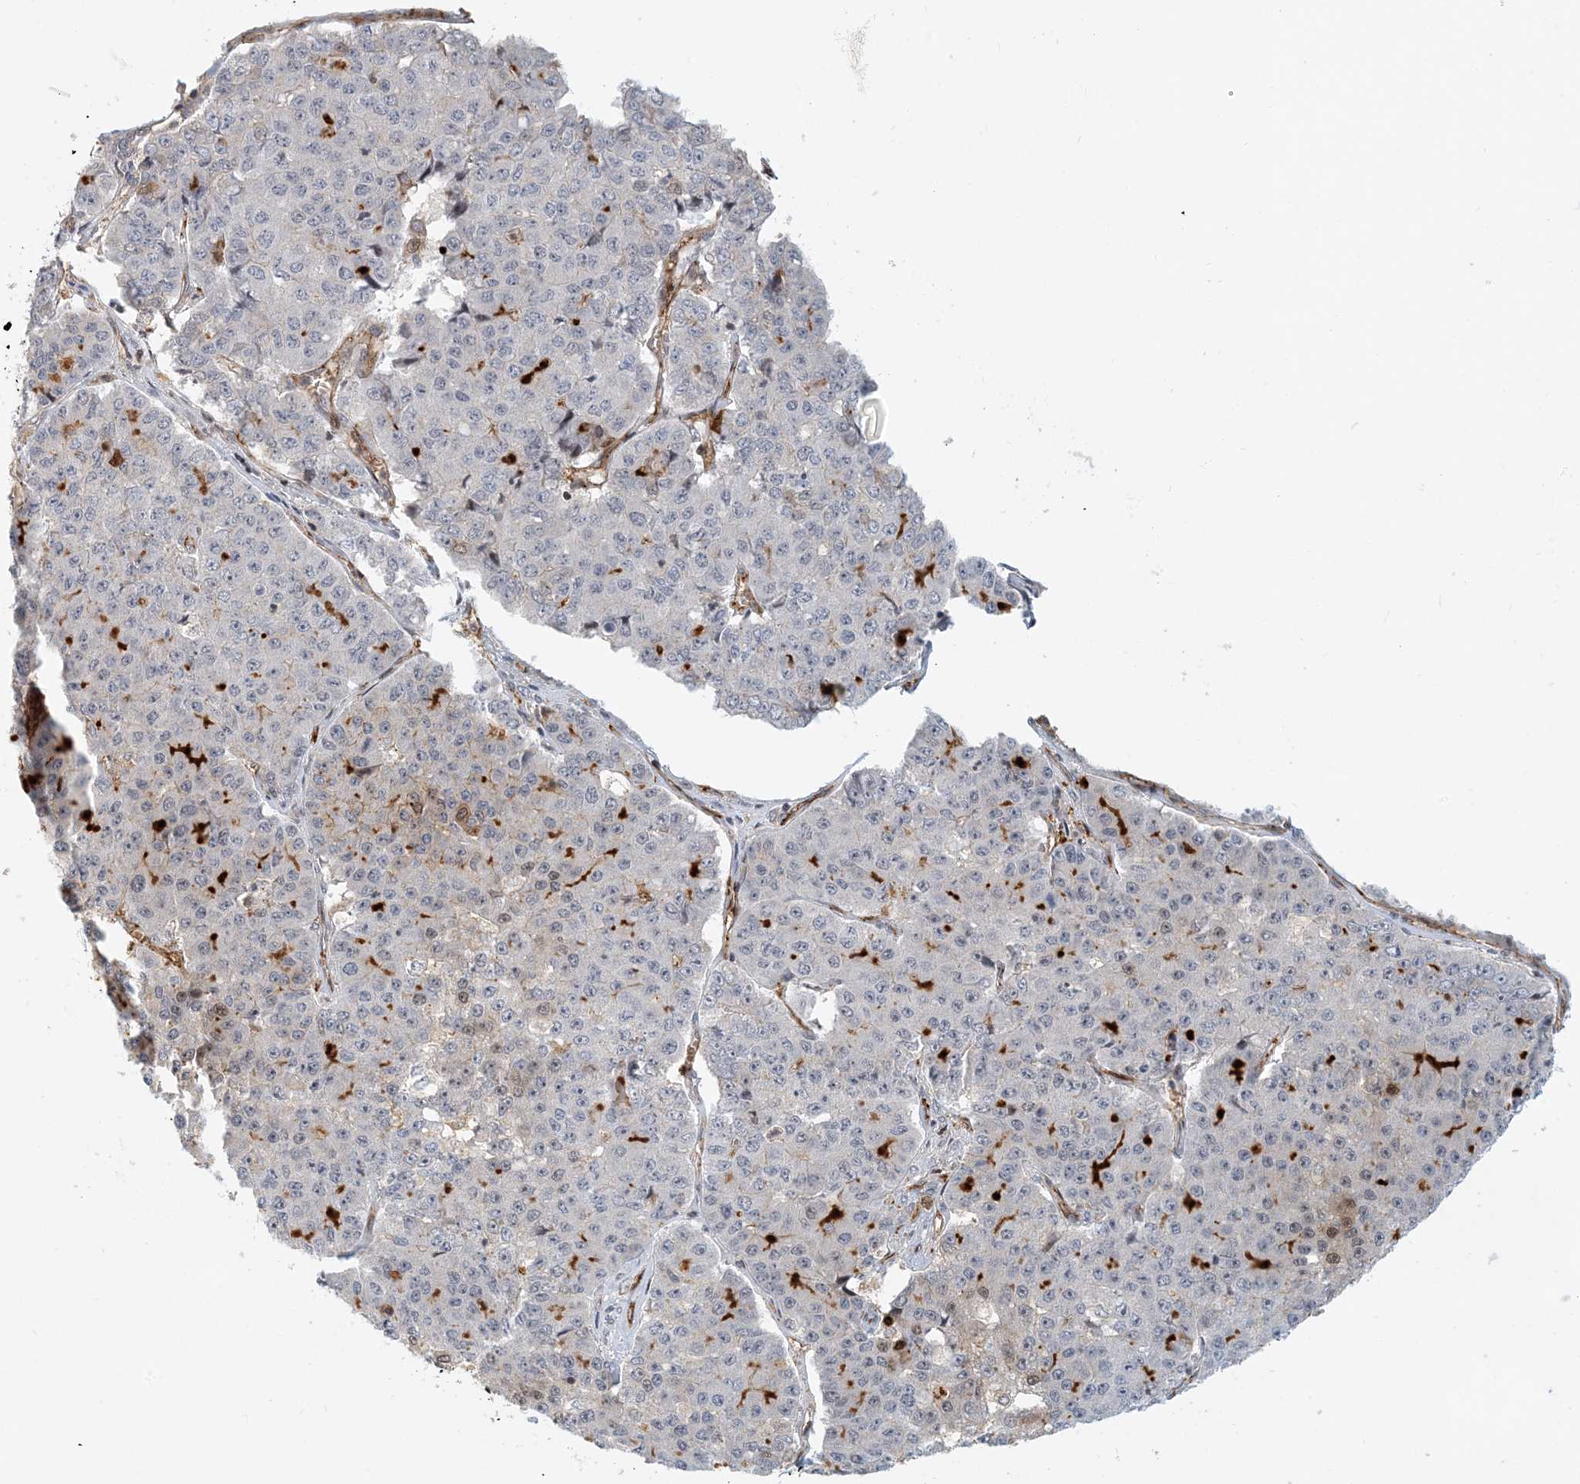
{"staining": {"intensity": "negative", "quantity": "none", "location": "none"}, "tissue": "pancreatic cancer", "cell_type": "Tumor cells", "image_type": "cancer", "snomed": [{"axis": "morphology", "description": "Adenocarcinoma, NOS"}, {"axis": "topography", "description": "Pancreas"}], "caption": "Human pancreatic cancer (adenocarcinoma) stained for a protein using immunohistochemistry (IHC) reveals no positivity in tumor cells.", "gene": "MAPKBP1", "patient": {"sex": "male", "age": 50}}